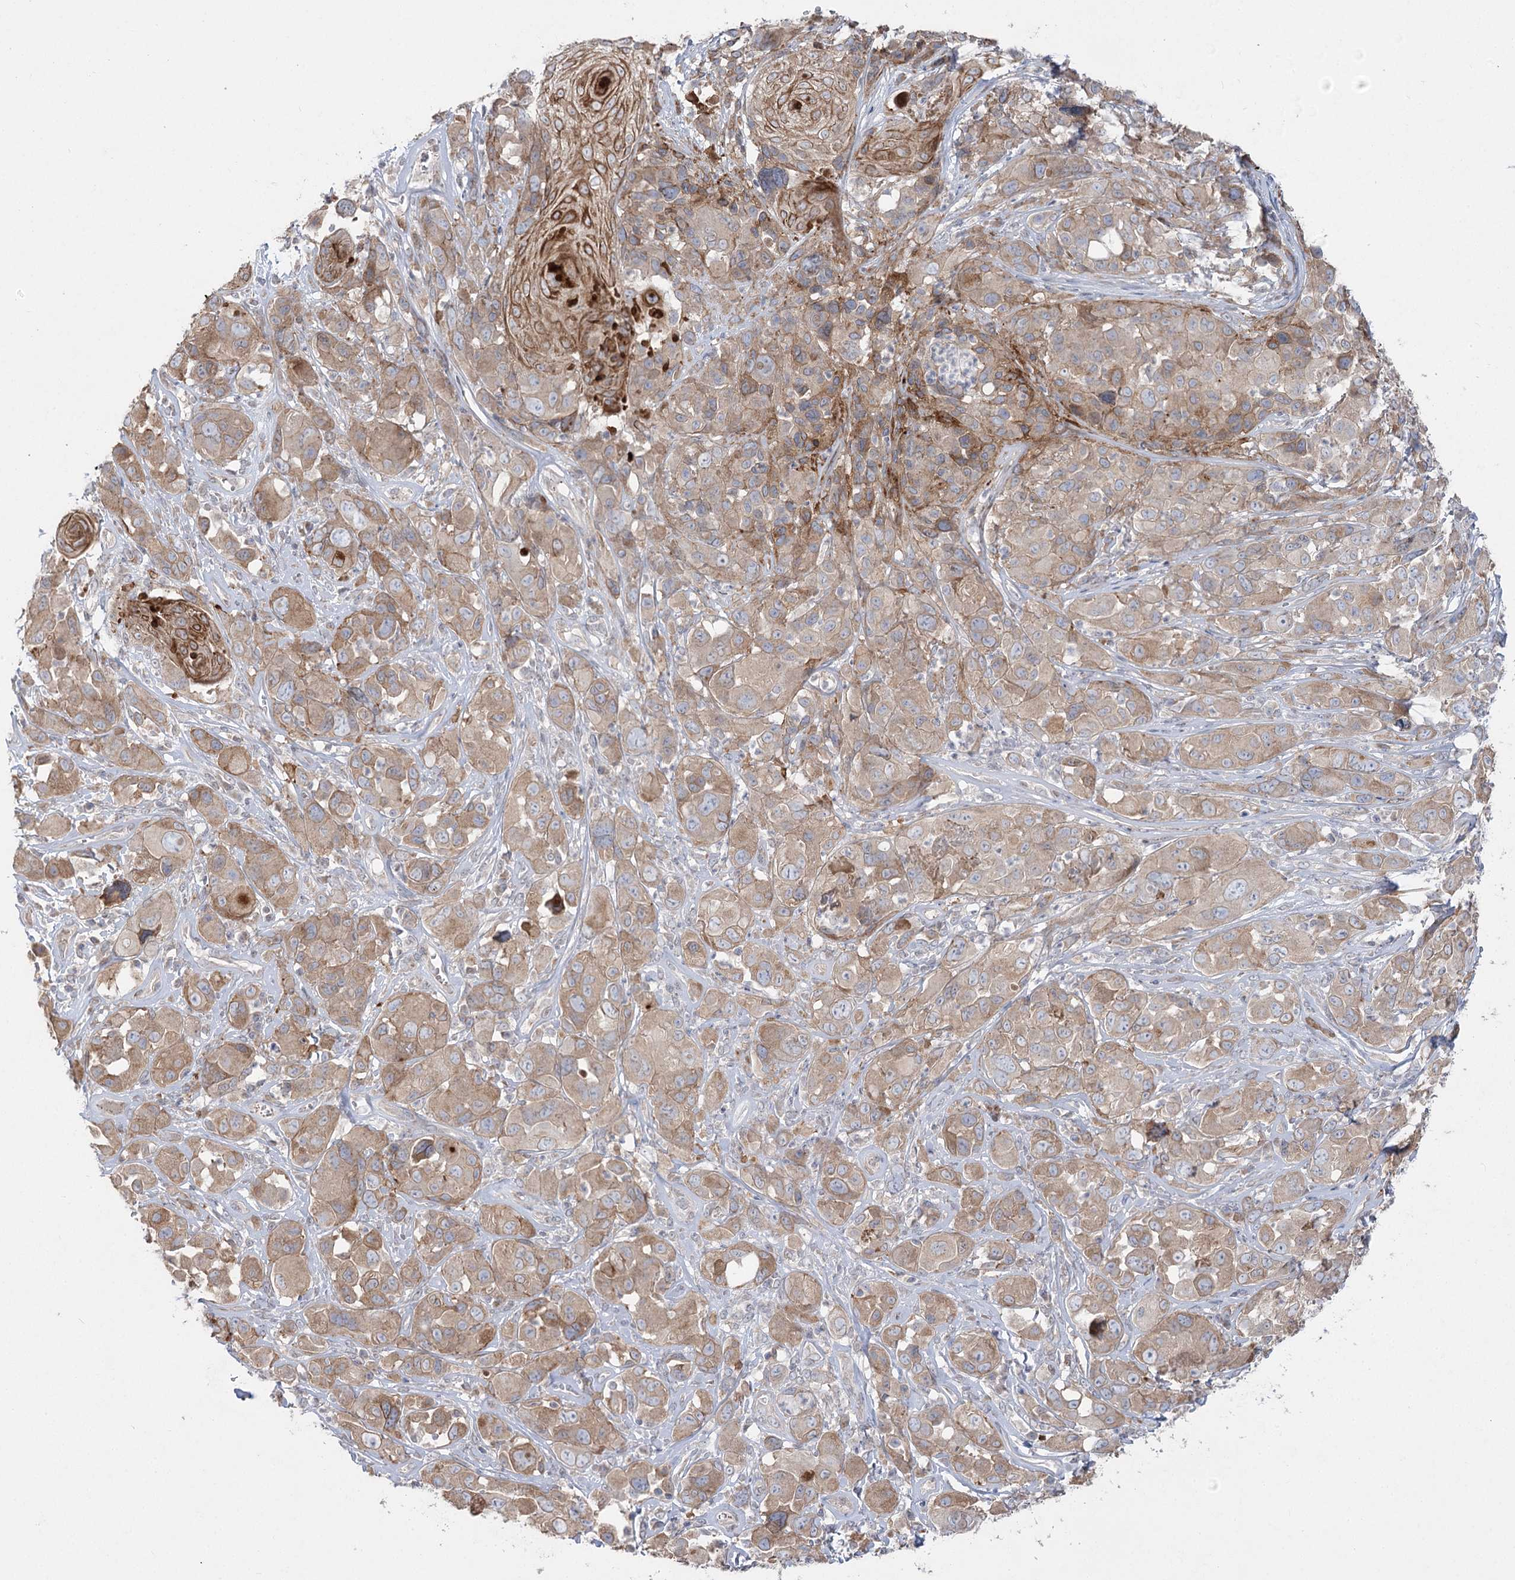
{"staining": {"intensity": "moderate", "quantity": ">75%", "location": "cytoplasmic/membranous"}, "tissue": "melanoma", "cell_type": "Tumor cells", "image_type": "cancer", "snomed": [{"axis": "morphology", "description": "Malignant melanoma, NOS"}, {"axis": "topography", "description": "Skin of trunk"}], "caption": "The immunohistochemical stain shows moderate cytoplasmic/membranous expression in tumor cells of malignant melanoma tissue.", "gene": "SH3BP5L", "patient": {"sex": "male", "age": 71}}